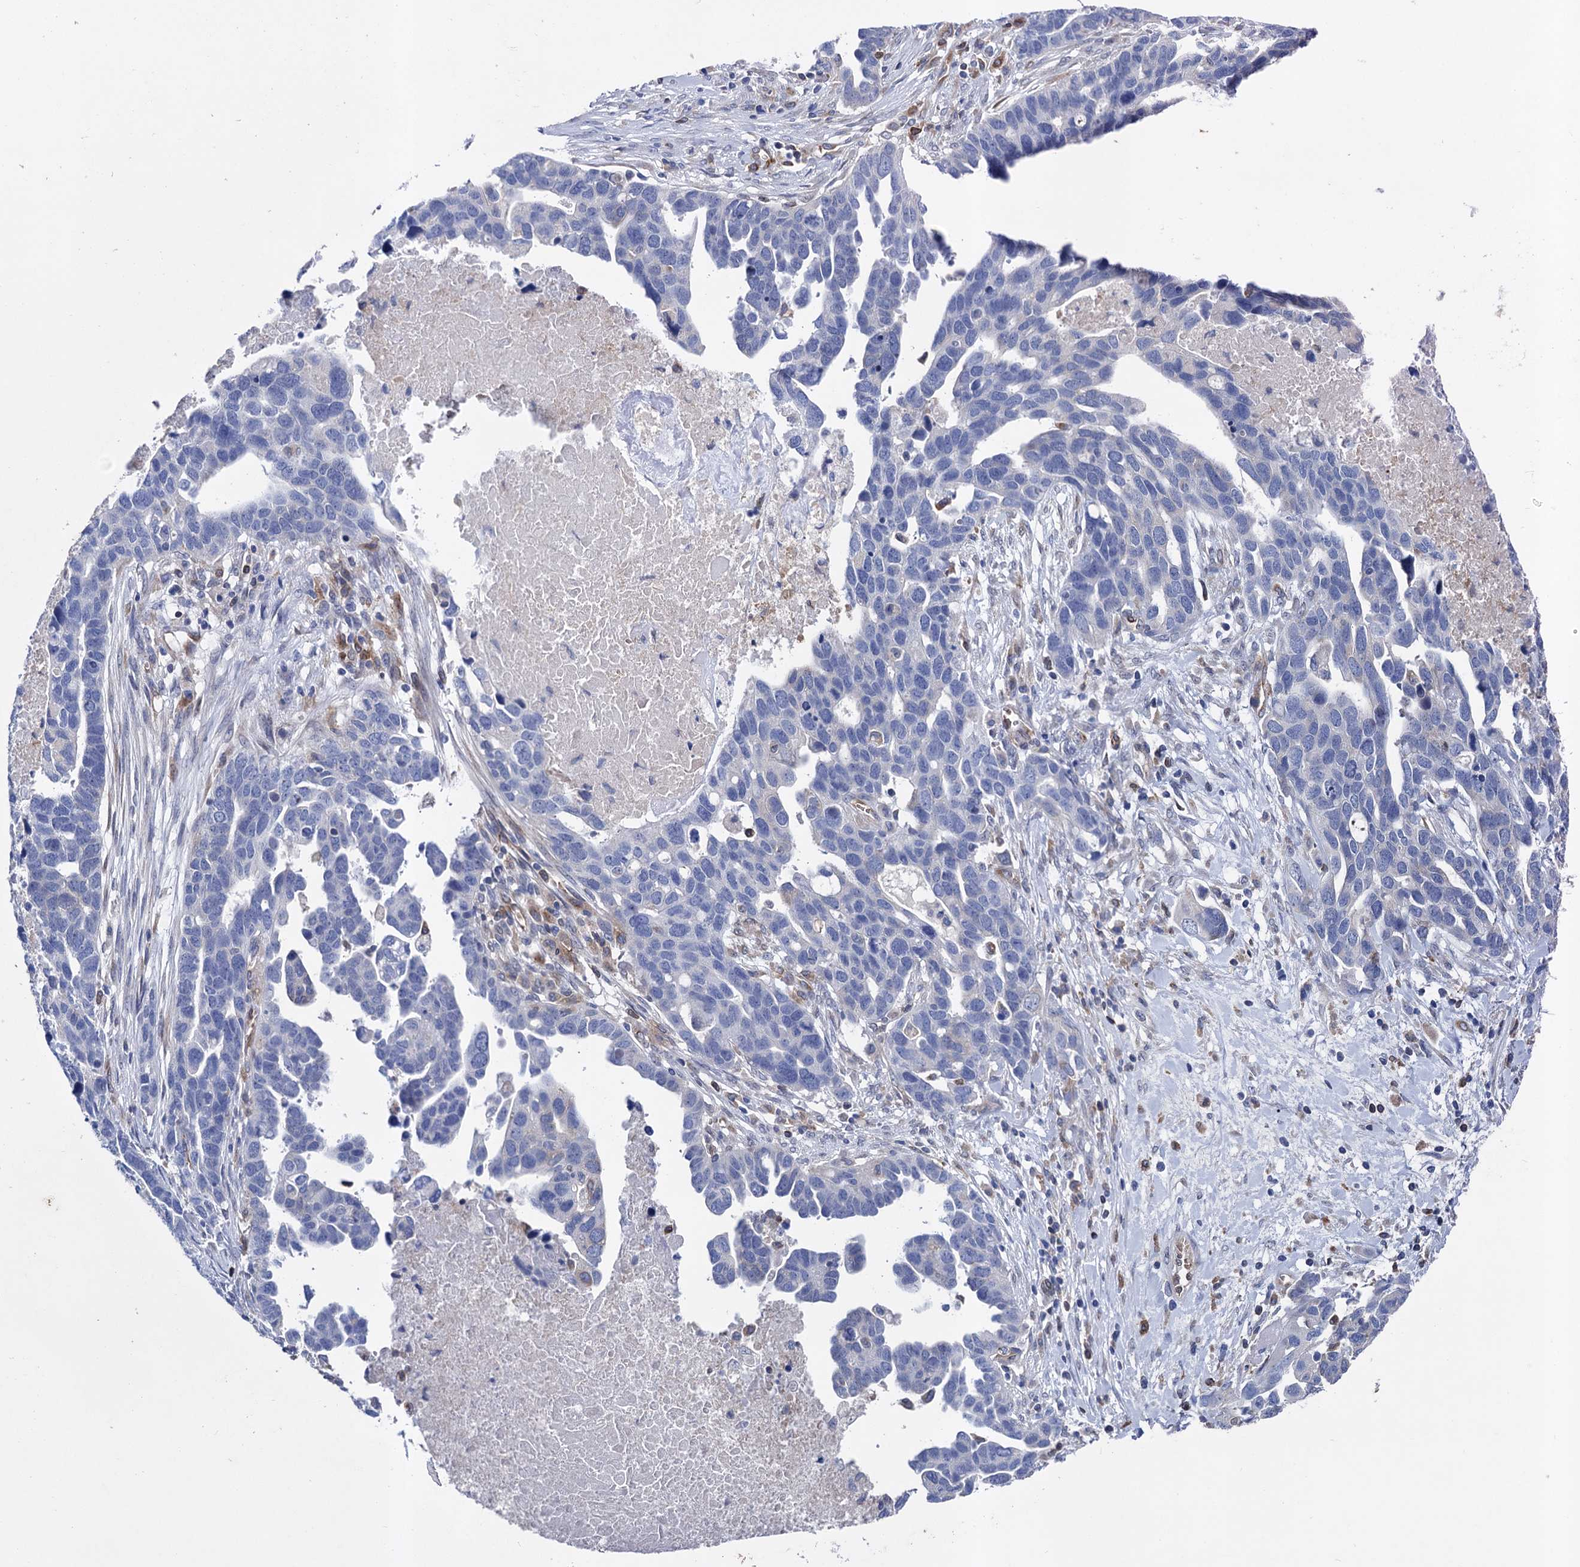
{"staining": {"intensity": "negative", "quantity": "none", "location": "none"}, "tissue": "ovarian cancer", "cell_type": "Tumor cells", "image_type": "cancer", "snomed": [{"axis": "morphology", "description": "Cystadenocarcinoma, serous, NOS"}, {"axis": "topography", "description": "Ovary"}], "caption": "Tumor cells show no significant expression in serous cystadenocarcinoma (ovarian).", "gene": "STING1", "patient": {"sex": "female", "age": 54}}